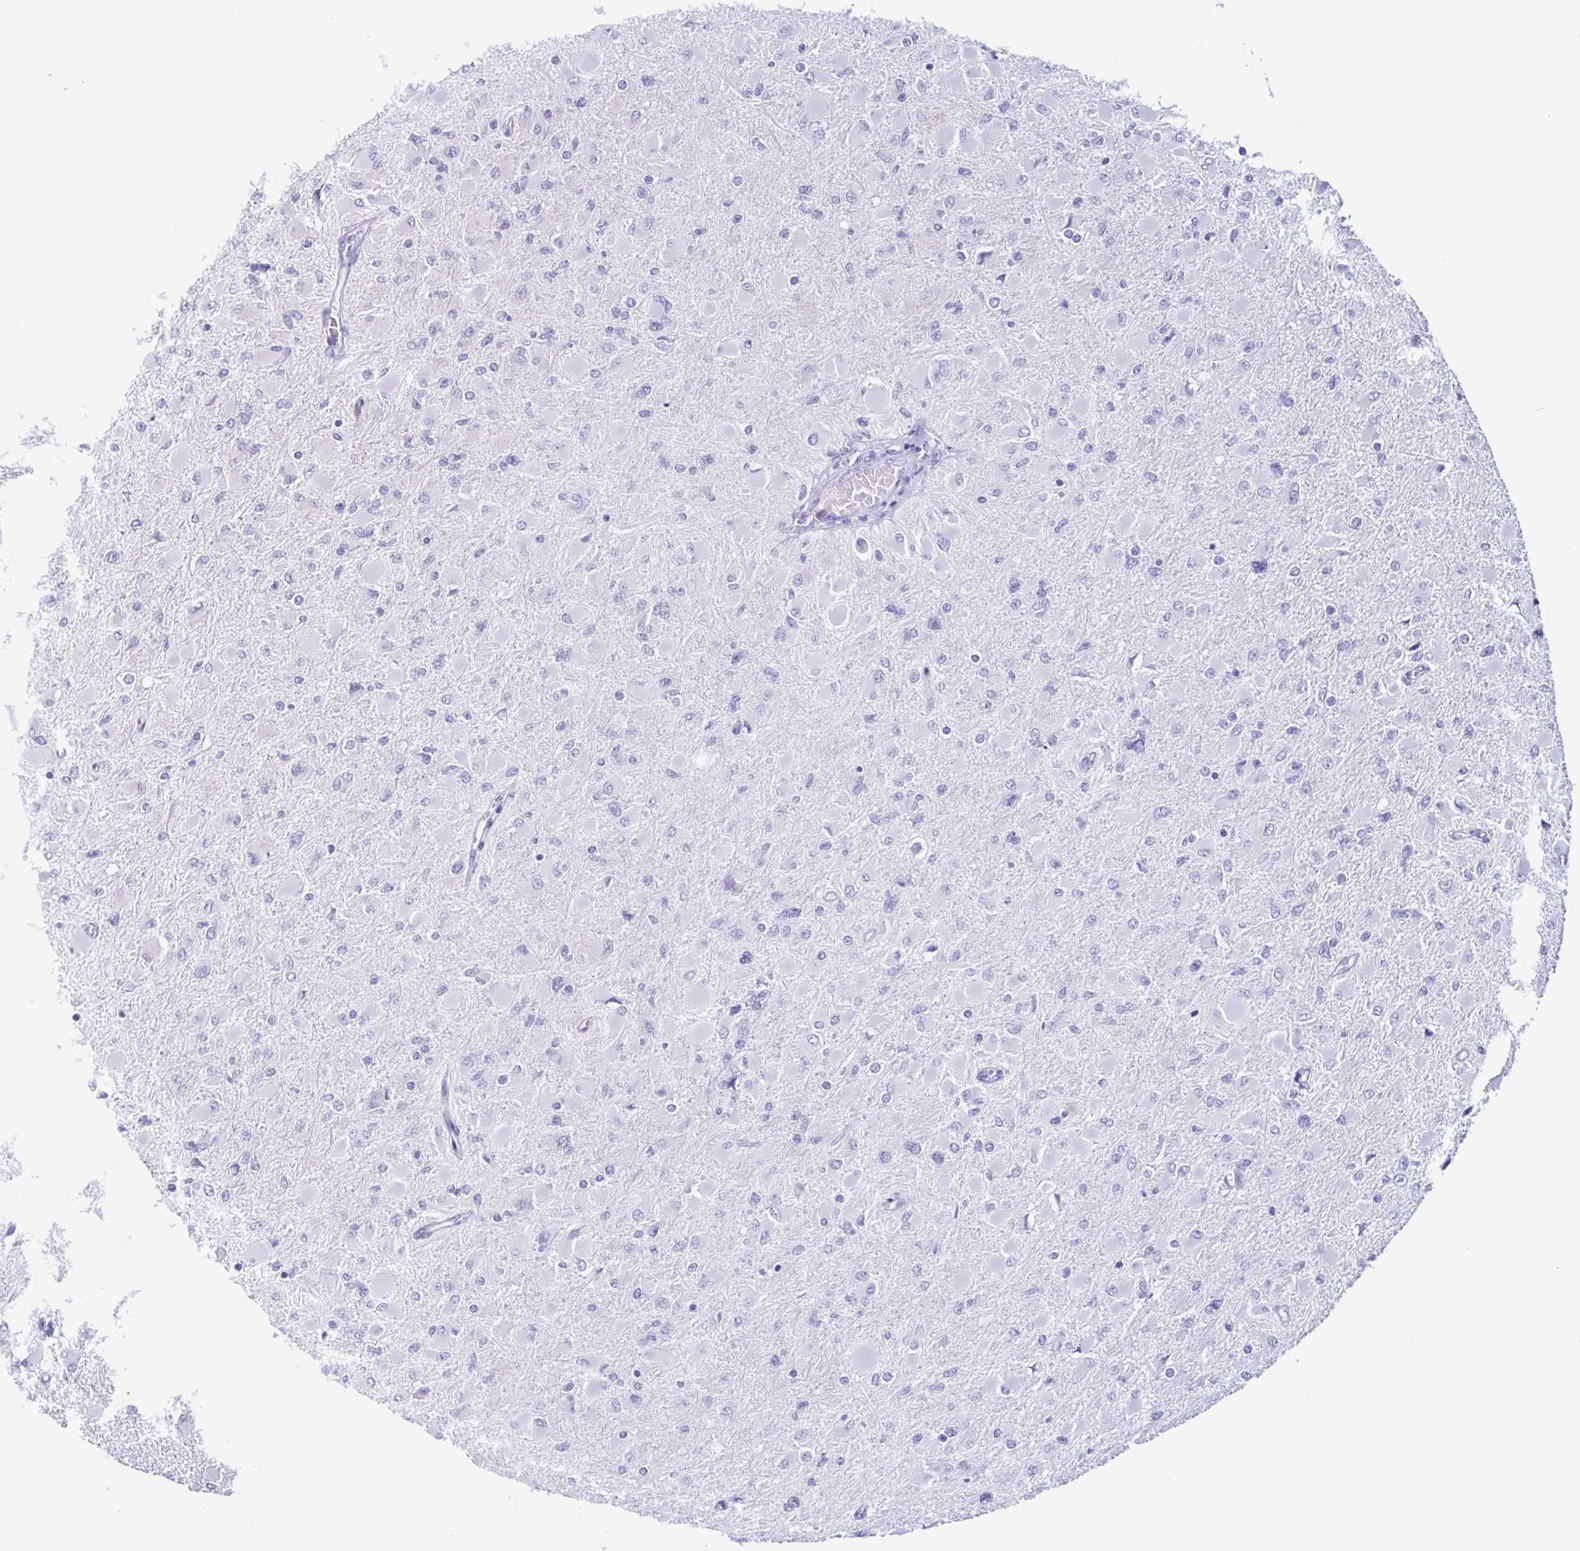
{"staining": {"intensity": "negative", "quantity": "none", "location": "none"}, "tissue": "glioma", "cell_type": "Tumor cells", "image_type": "cancer", "snomed": [{"axis": "morphology", "description": "Glioma, malignant, High grade"}, {"axis": "topography", "description": "Cerebral cortex"}], "caption": "The photomicrograph displays no significant expression in tumor cells of glioma.", "gene": "ACTRT3", "patient": {"sex": "female", "age": 36}}